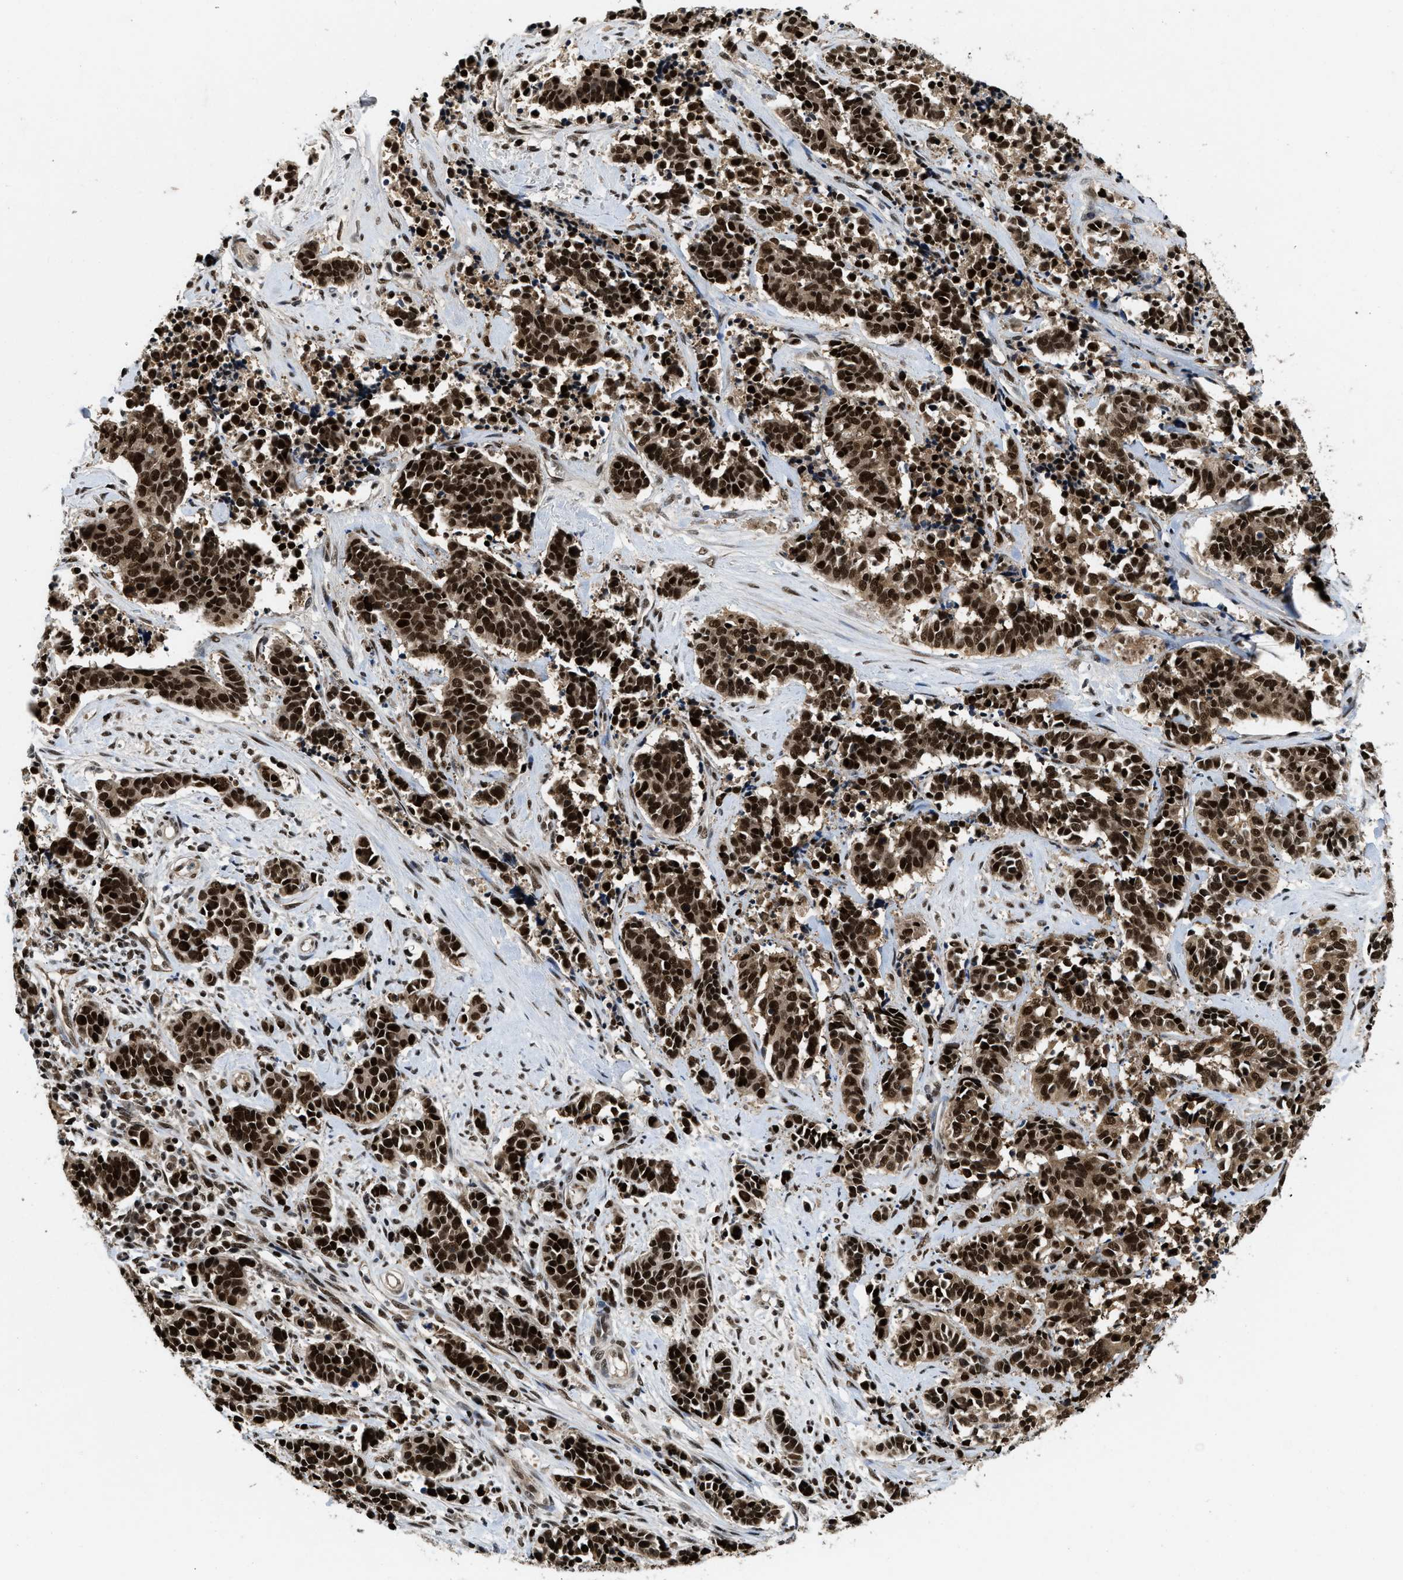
{"staining": {"intensity": "strong", "quantity": ">75%", "location": "nuclear"}, "tissue": "cervical cancer", "cell_type": "Tumor cells", "image_type": "cancer", "snomed": [{"axis": "morphology", "description": "Squamous cell carcinoma, NOS"}, {"axis": "topography", "description": "Cervix"}], "caption": "Immunohistochemistry (DAB) staining of cervical squamous cell carcinoma shows strong nuclear protein staining in approximately >75% of tumor cells.", "gene": "SAFB", "patient": {"sex": "female", "age": 35}}